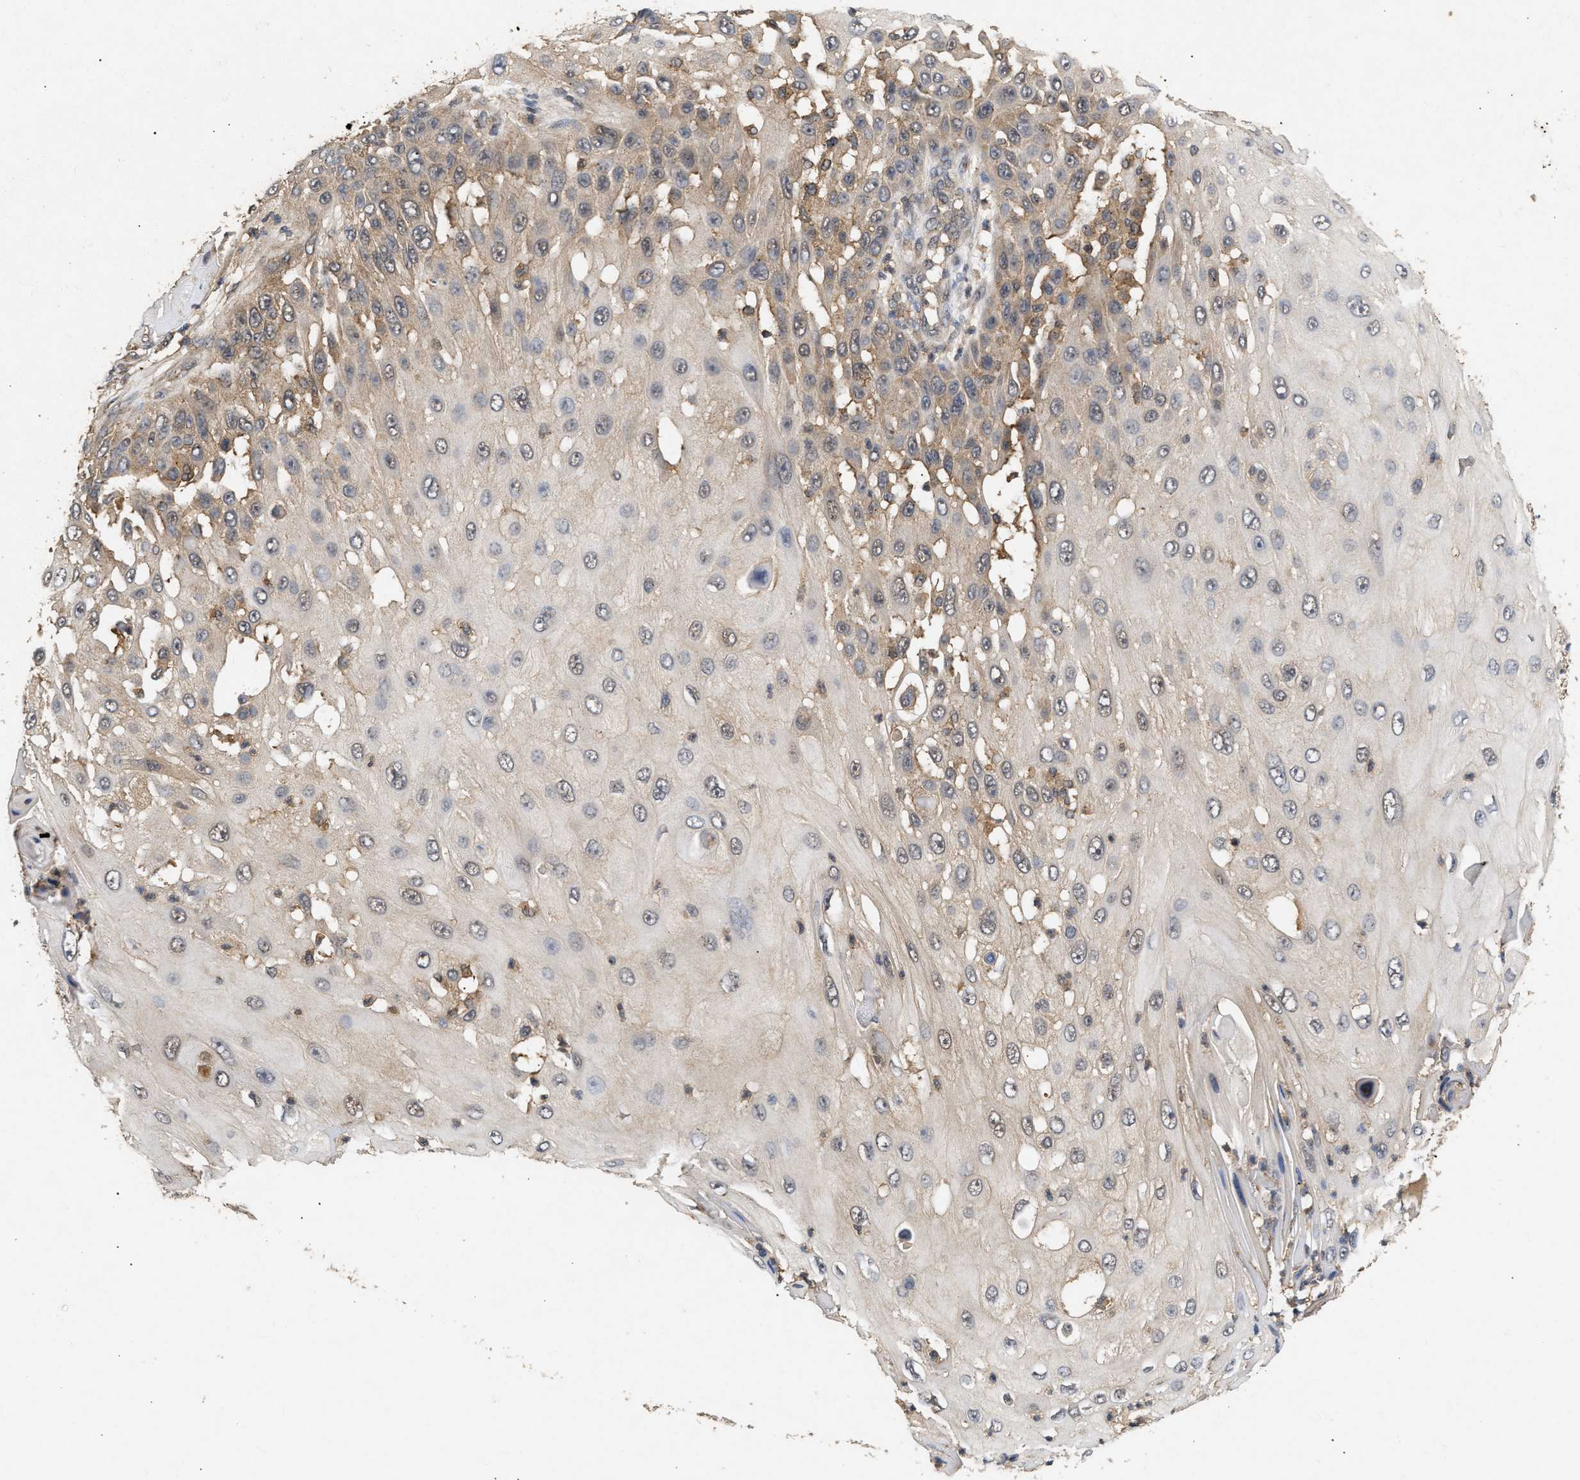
{"staining": {"intensity": "weak", "quantity": "25%-75%", "location": "cytoplasmic/membranous"}, "tissue": "skin cancer", "cell_type": "Tumor cells", "image_type": "cancer", "snomed": [{"axis": "morphology", "description": "Squamous cell carcinoma, NOS"}, {"axis": "topography", "description": "Skin"}], "caption": "A brown stain labels weak cytoplasmic/membranous positivity of a protein in skin cancer tumor cells. (IHC, brightfield microscopy, high magnification).", "gene": "FITM1", "patient": {"sex": "female", "age": 44}}